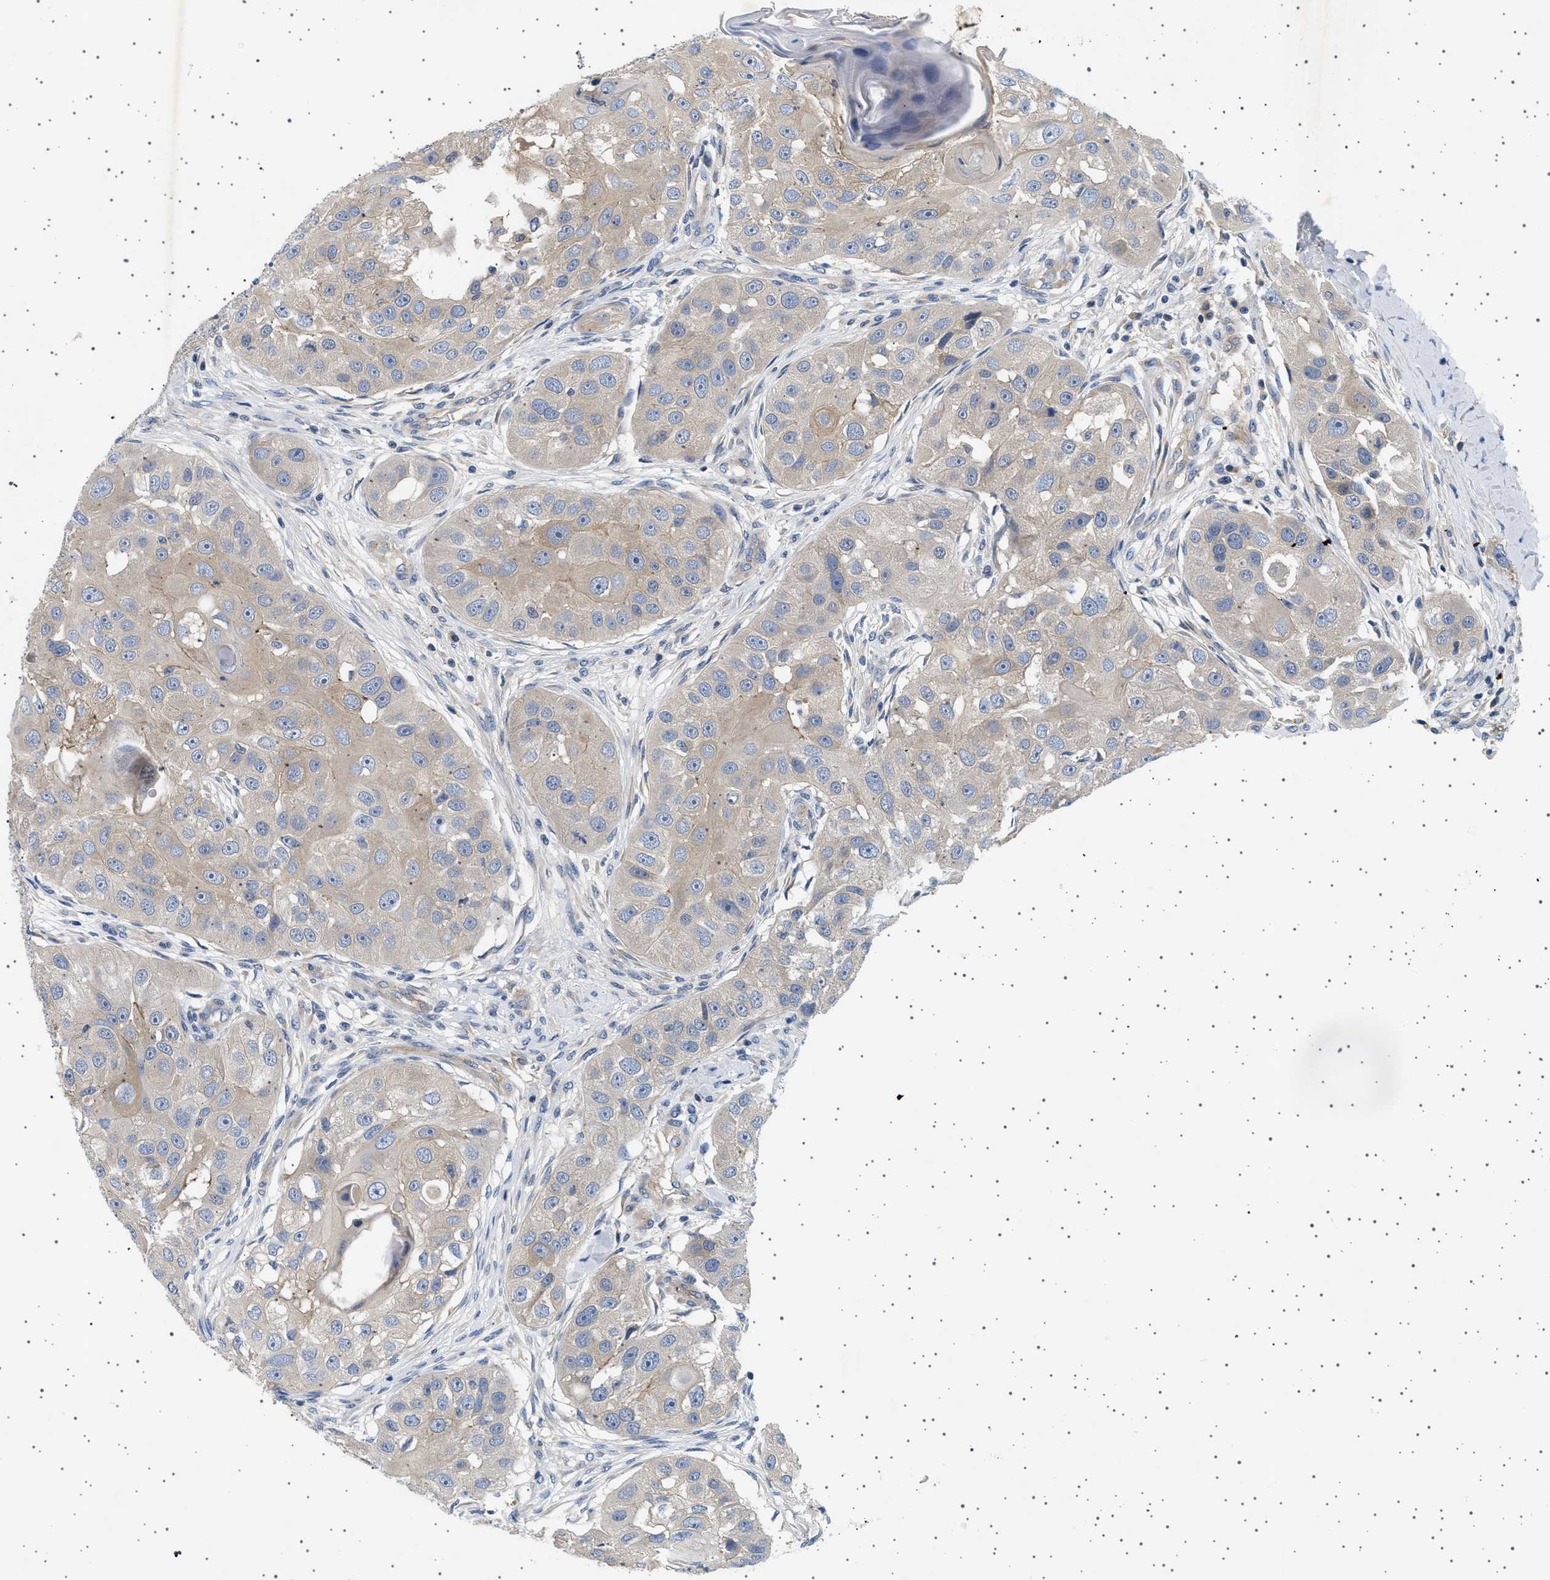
{"staining": {"intensity": "weak", "quantity": "25%-75%", "location": "cytoplasmic/membranous"}, "tissue": "head and neck cancer", "cell_type": "Tumor cells", "image_type": "cancer", "snomed": [{"axis": "morphology", "description": "Normal tissue, NOS"}, {"axis": "morphology", "description": "Squamous cell carcinoma, NOS"}, {"axis": "topography", "description": "Skeletal muscle"}, {"axis": "topography", "description": "Head-Neck"}], "caption": "Immunohistochemistry micrograph of neoplastic tissue: squamous cell carcinoma (head and neck) stained using IHC shows low levels of weak protein expression localized specifically in the cytoplasmic/membranous of tumor cells, appearing as a cytoplasmic/membranous brown color.", "gene": "PLPP6", "patient": {"sex": "male", "age": 51}}